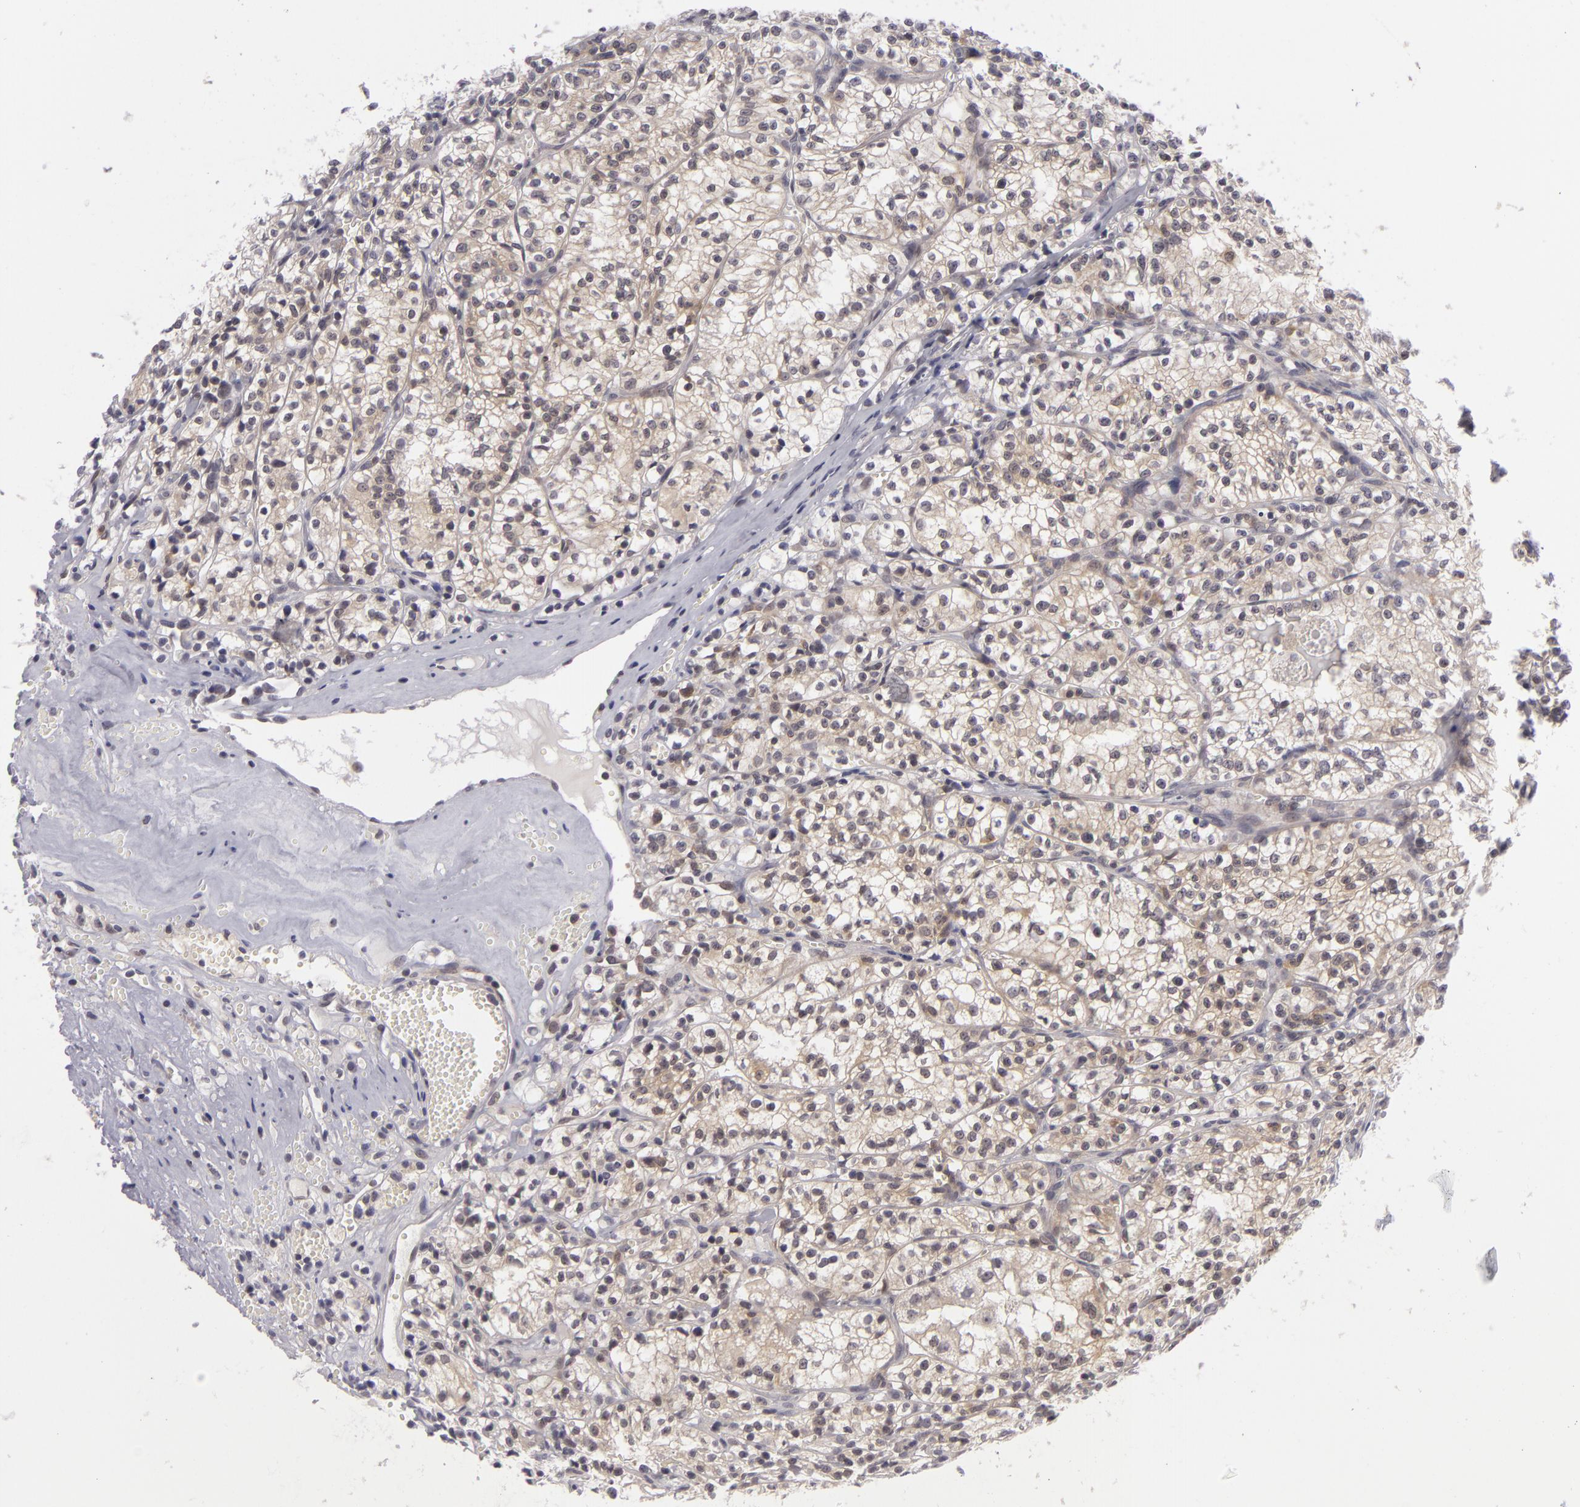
{"staining": {"intensity": "weak", "quantity": "25%-75%", "location": "cytoplasmic/membranous"}, "tissue": "renal cancer", "cell_type": "Tumor cells", "image_type": "cancer", "snomed": [{"axis": "morphology", "description": "Adenocarcinoma, NOS"}, {"axis": "topography", "description": "Kidney"}], "caption": "IHC image of neoplastic tissue: human renal cancer stained using immunohistochemistry reveals low levels of weak protein expression localized specifically in the cytoplasmic/membranous of tumor cells, appearing as a cytoplasmic/membranous brown color.", "gene": "BCL10", "patient": {"sex": "male", "age": 61}}